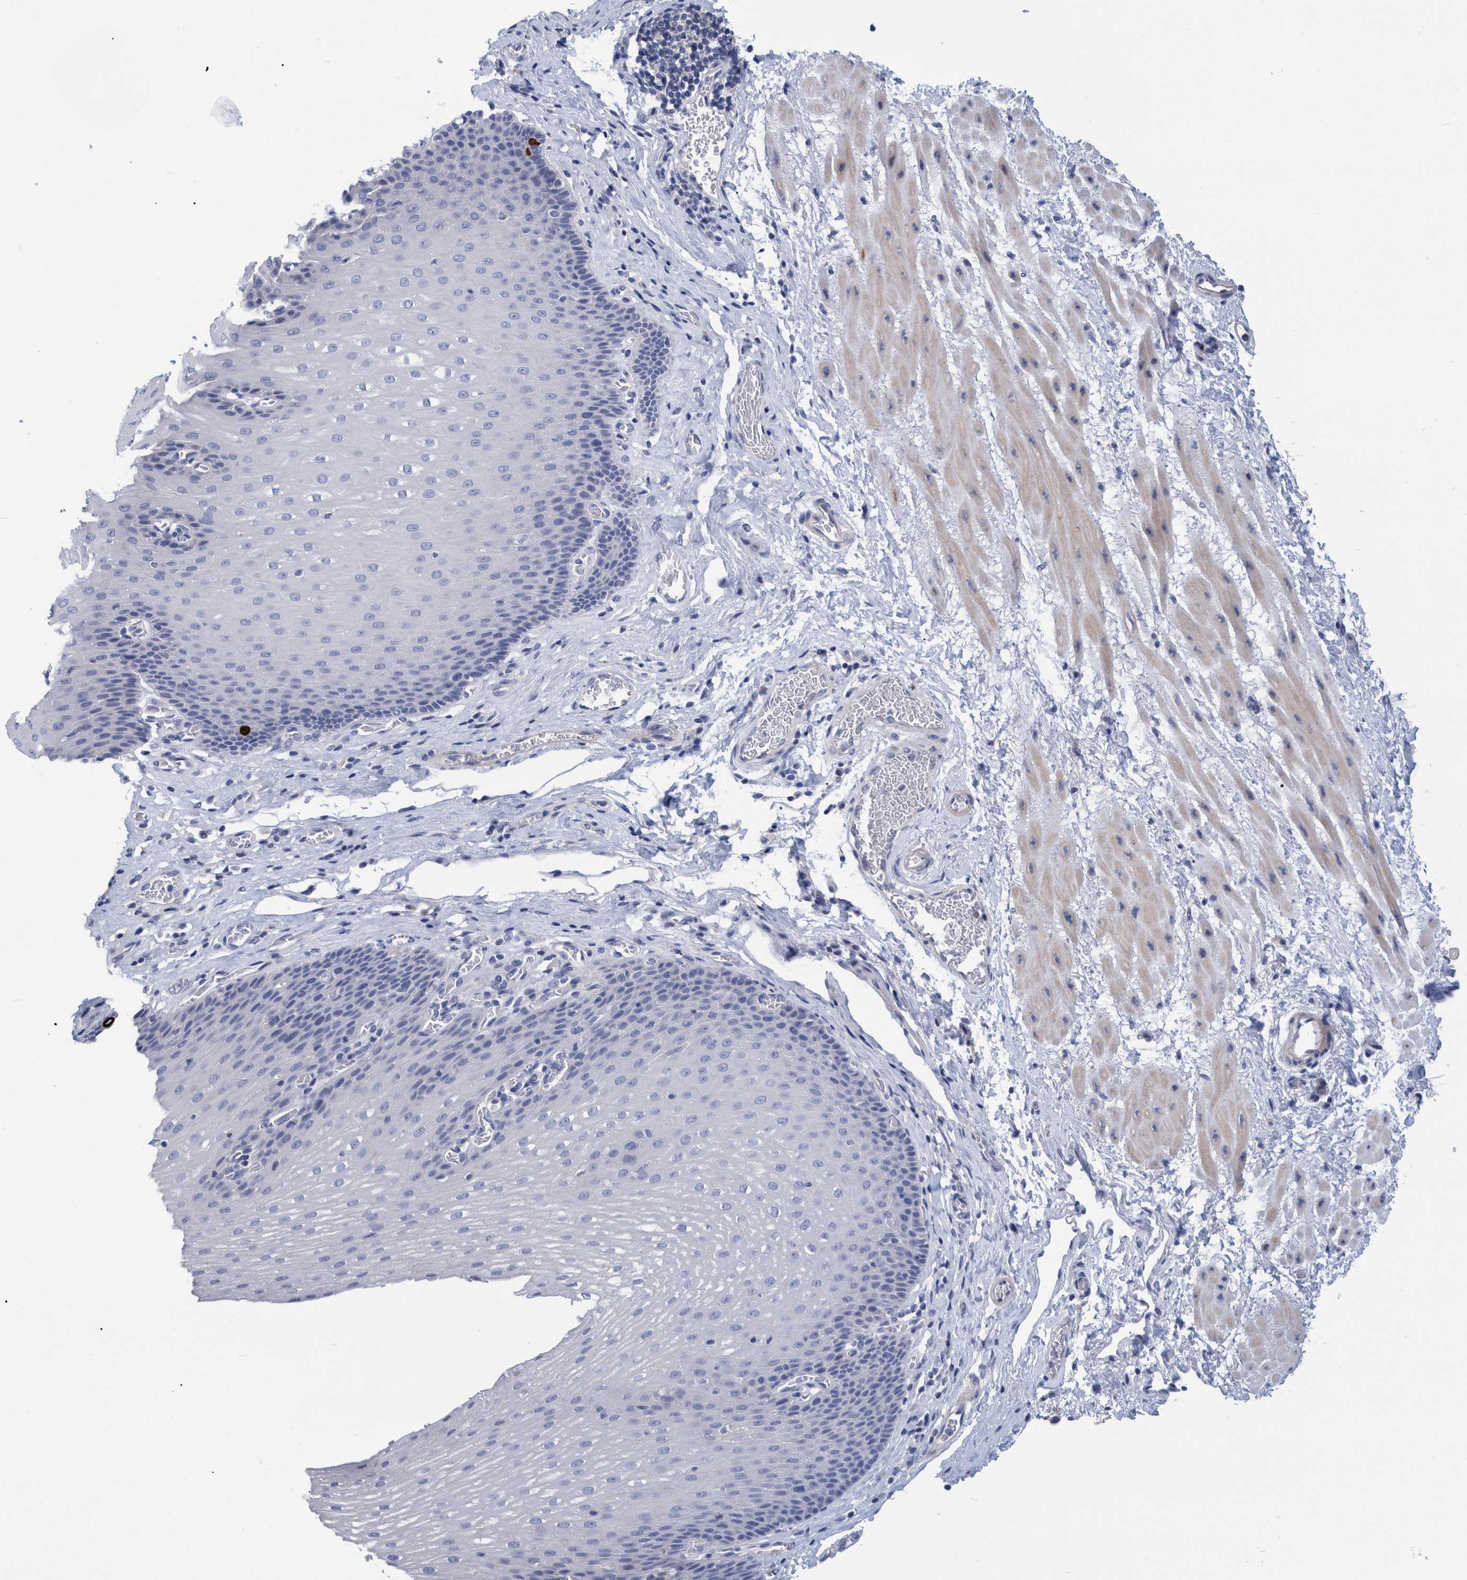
{"staining": {"intensity": "negative", "quantity": "none", "location": "none"}, "tissue": "esophagus", "cell_type": "Squamous epithelial cells", "image_type": "normal", "snomed": [{"axis": "morphology", "description": "Normal tissue, NOS"}, {"axis": "topography", "description": "Esophagus"}], "caption": "Esophagus stained for a protein using IHC shows no positivity squamous epithelial cells.", "gene": "MKS1", "patient": {"sex": "male", "age": 48}}